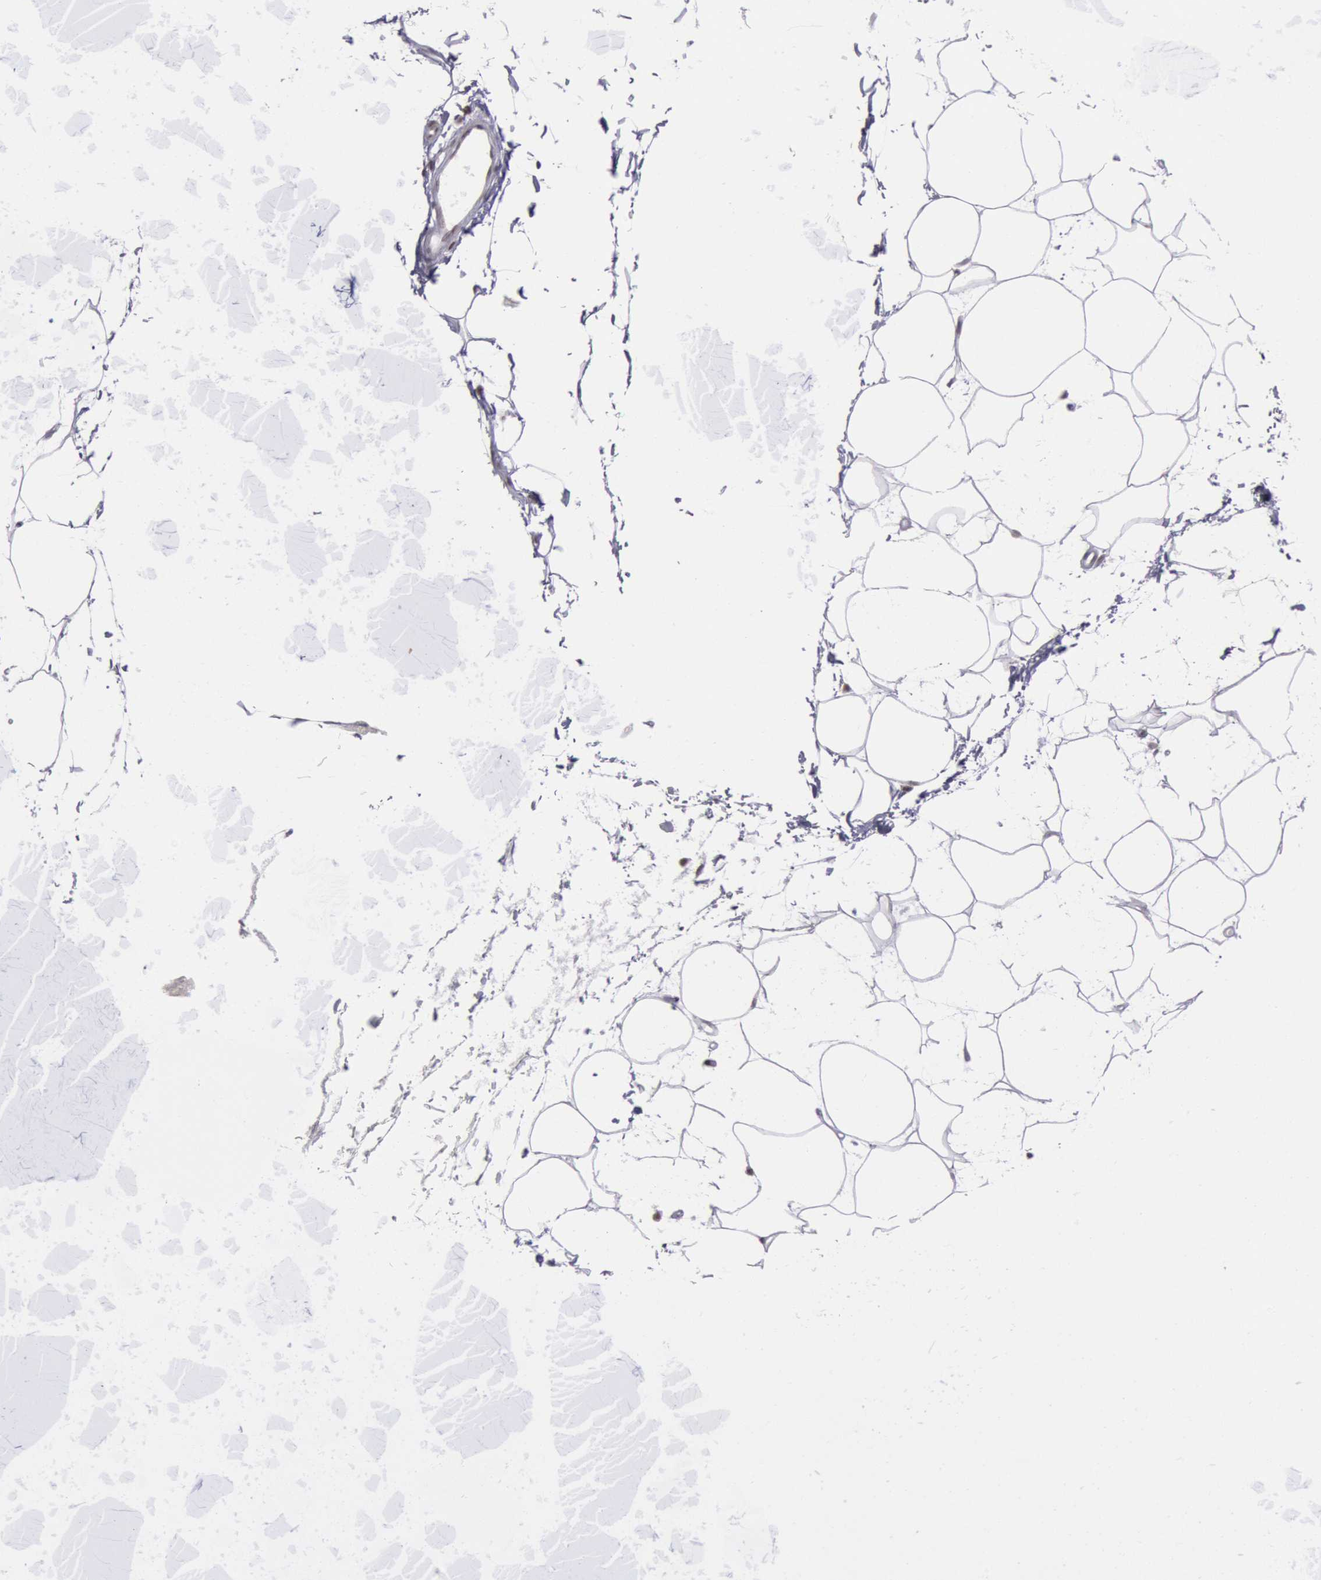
{"staining": {"intensity": "negative", "quantity": "none", "location": "none"}, "tissue": "adipose tissue", "cell_type": "Adipocytes", "image_type": "normal", "snomed": [{"axis": "morphology", "description": "Normal tissue, NOS"}, {"axis": "topography", "description": "Breast"}], "caption": "This is an immunohistochemistry photomicrograph of unremarkable human adipose tissue. There is no expression in adipocytes.", "gene": "NKAP", "patient": {"sex": "female", "age": 45}}